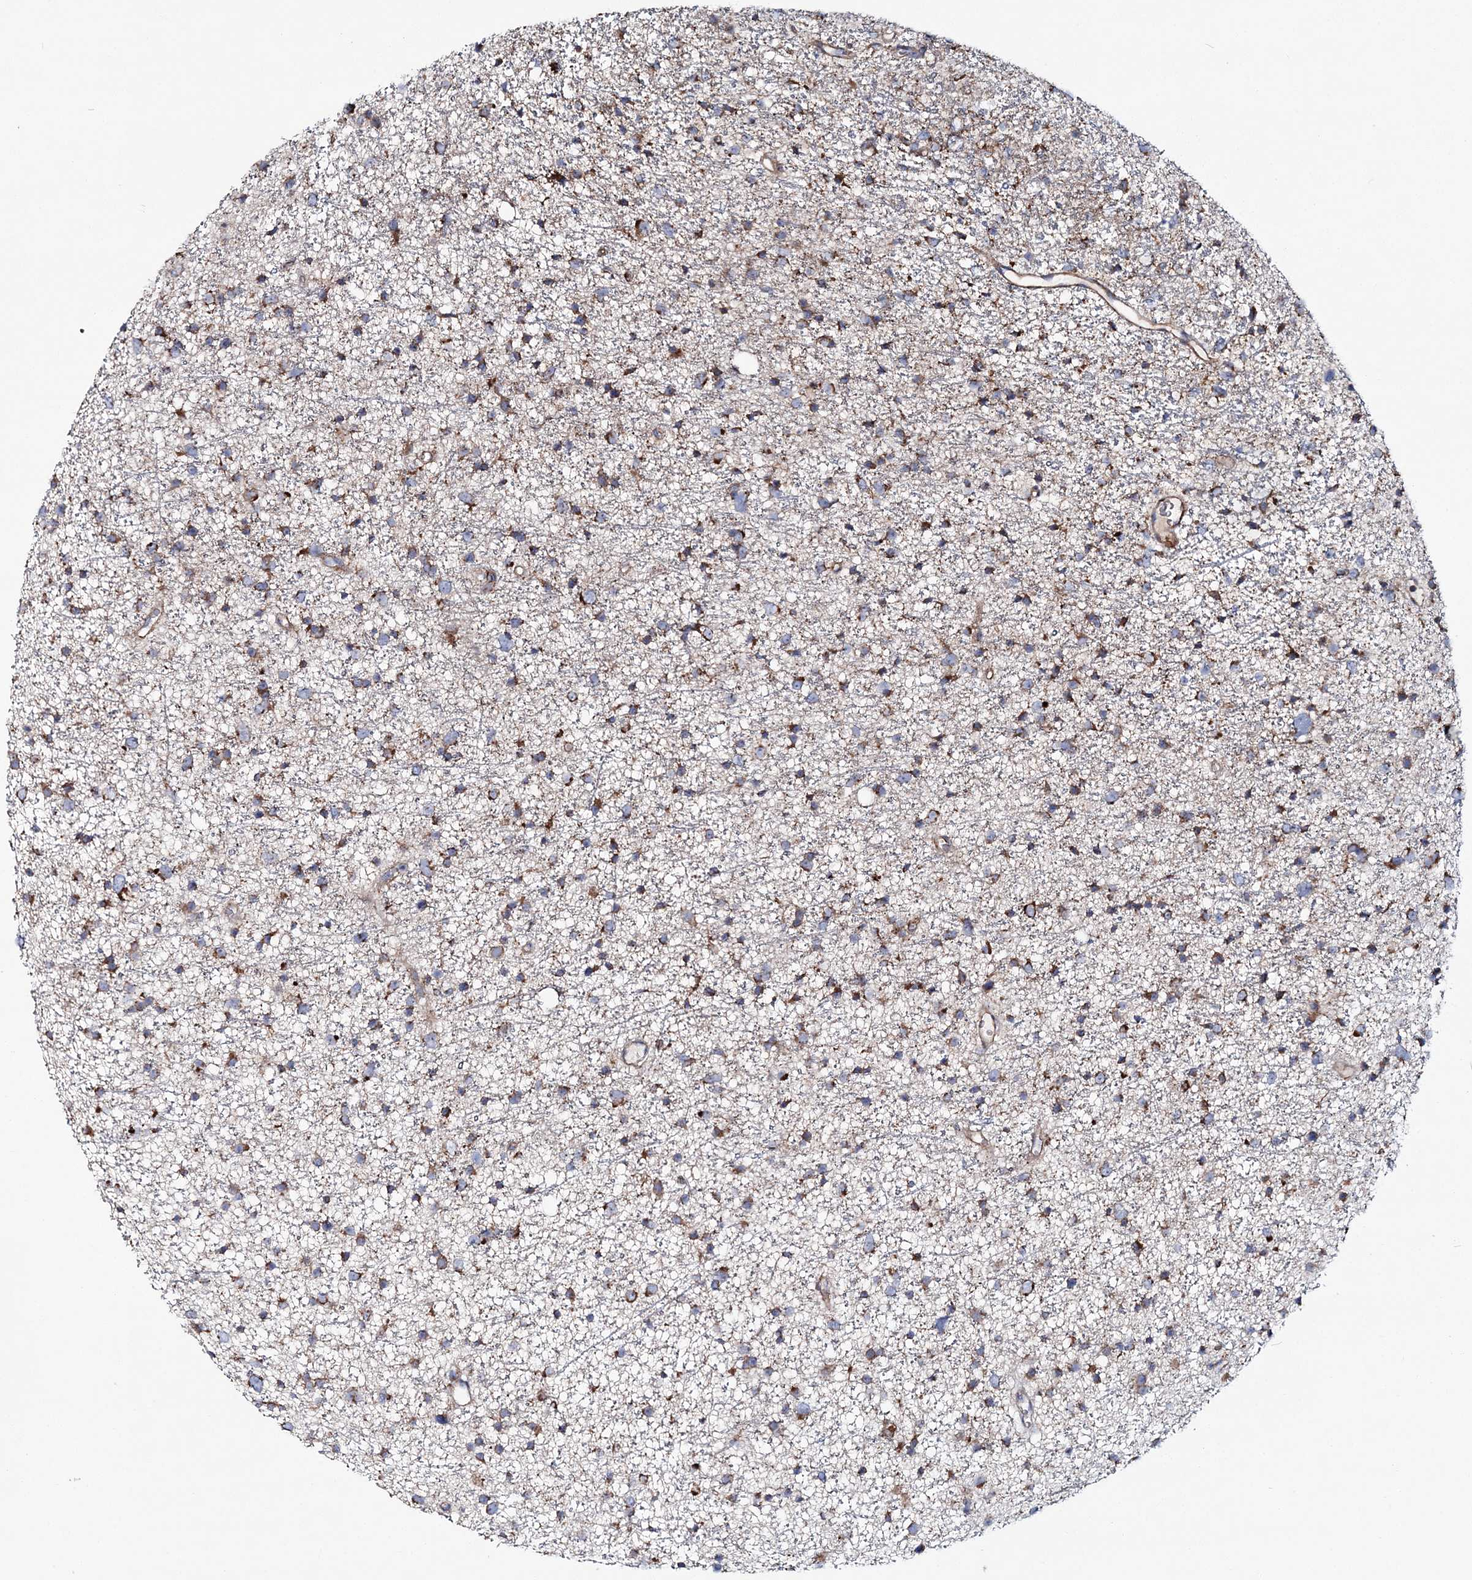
{"staining": {"intensity": "moderate", "quantity": "25%-75%", "location": "cytoplasmic/membranous"}, "tissue": "glioma", "cell_type": "Tumor cells", "image_type": "cancer", "snomed": [{"axis": "morphology", "description": "Glioma, malignant, Low grade"}, {"axis": "topography", "description": "Cerebral cortex"}], "caption": "Glioma was stained to show a protein in brown. There is medium levels of moderate cytoplasmic/membranous expression in approximately 25%-75% of tumor cells.", "gene": "ARHGAP6", "patient": {"sex": "female", "age": 39}}